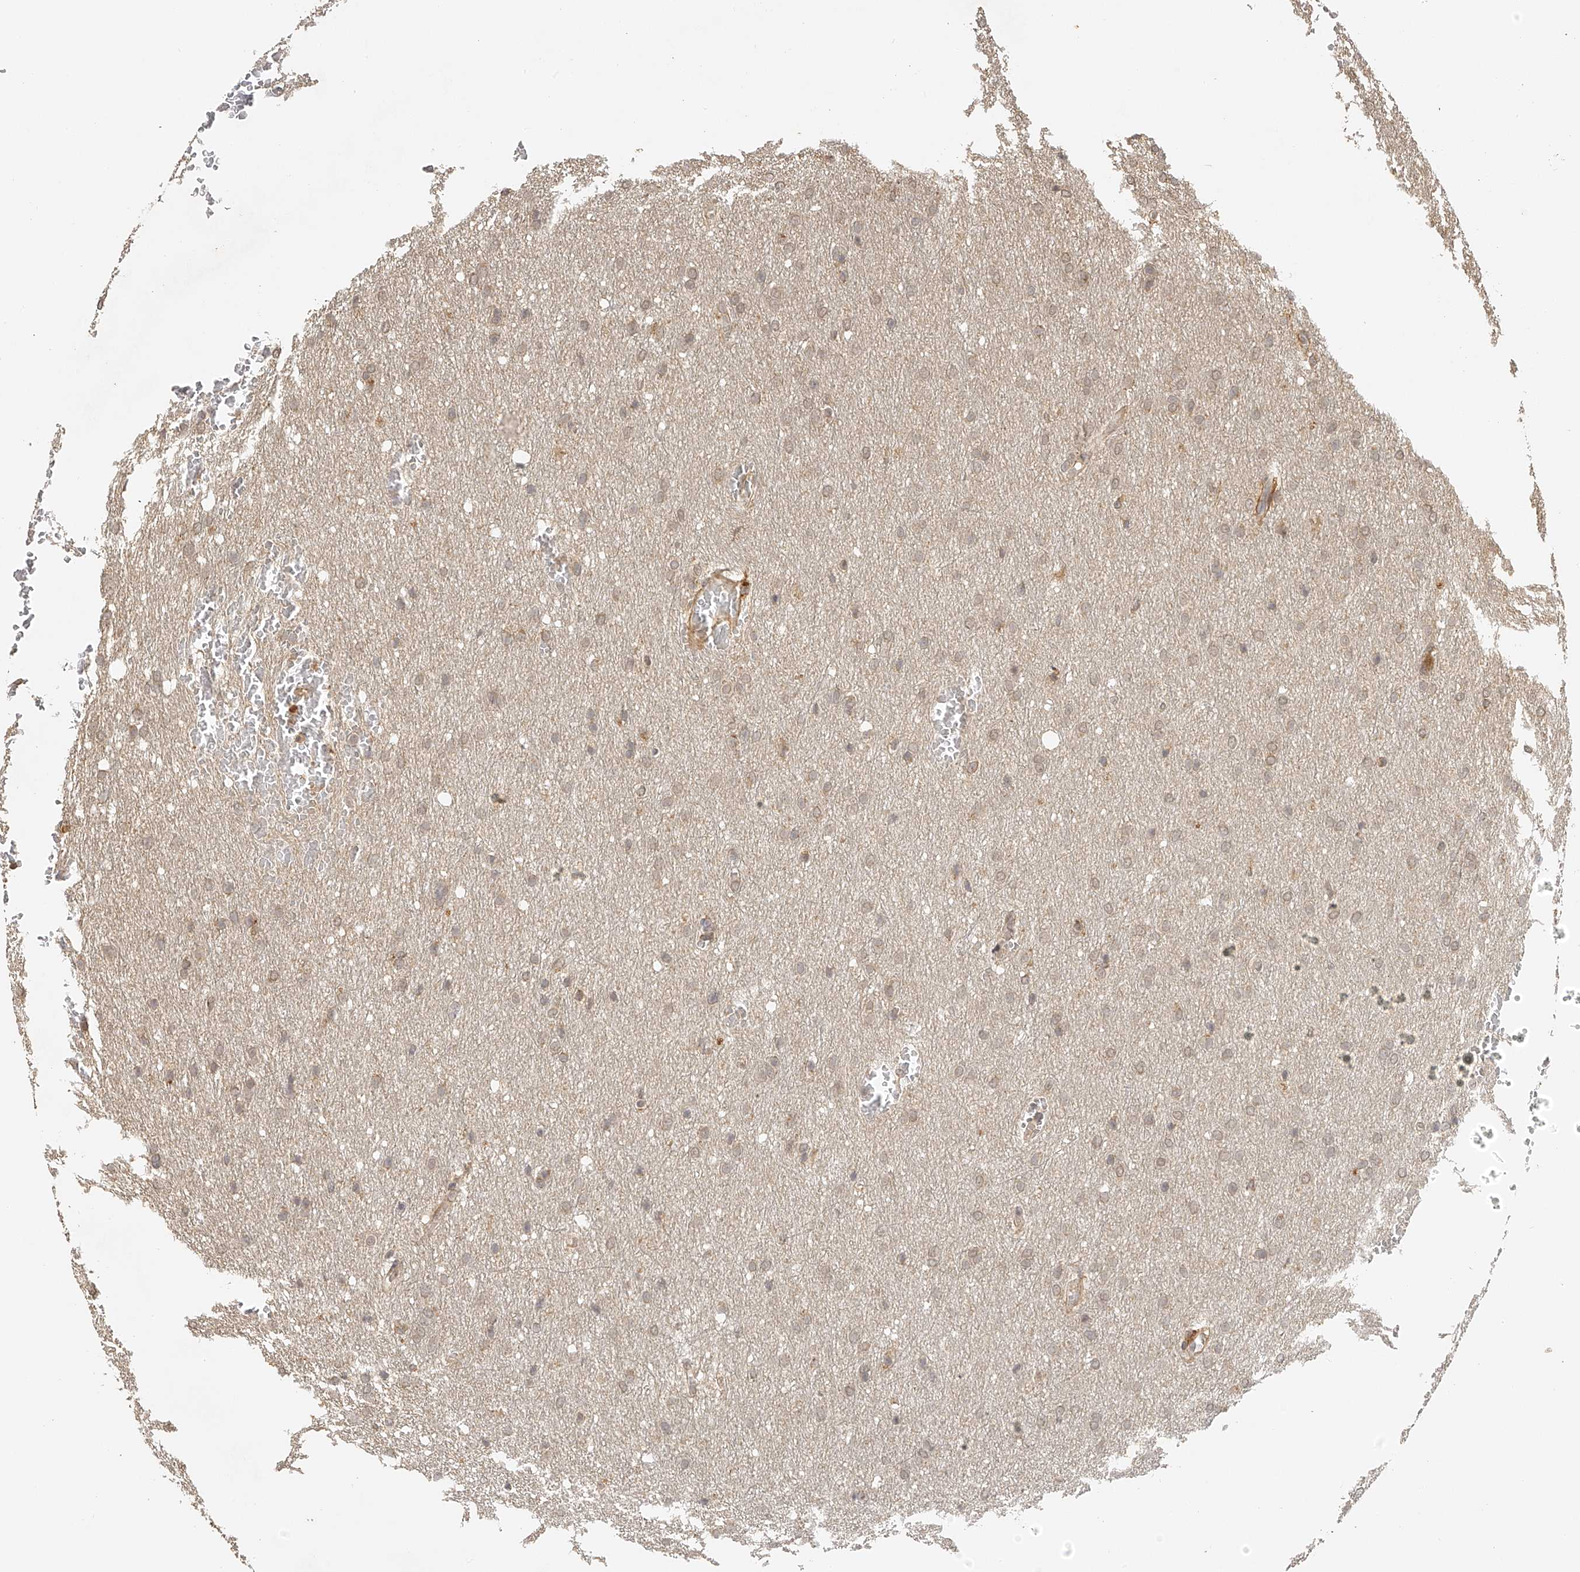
{"staining": {"intensity": "weak", "quantity": "<25%", "location": "cytoplasmic/membranous,nuclear"}, "tissue": "glioma", "cell_type": "Tumor cells", "image_type": "cancer", "snomed": [{"axis": "morphology", "description": "Glioma, malignant, Low grade"}, {"axis": "topography", "description": "Brain"}], "caption": "The immunohistochemistry histopathology image has no significant expression in tumor cells of glioma tissue. (DAB immunohistochemistry (IHC) visualized using brightfield microscopy, high magnification).", "gene": "BCL2L11", "patient": {"sex": "female", "age": 37}}